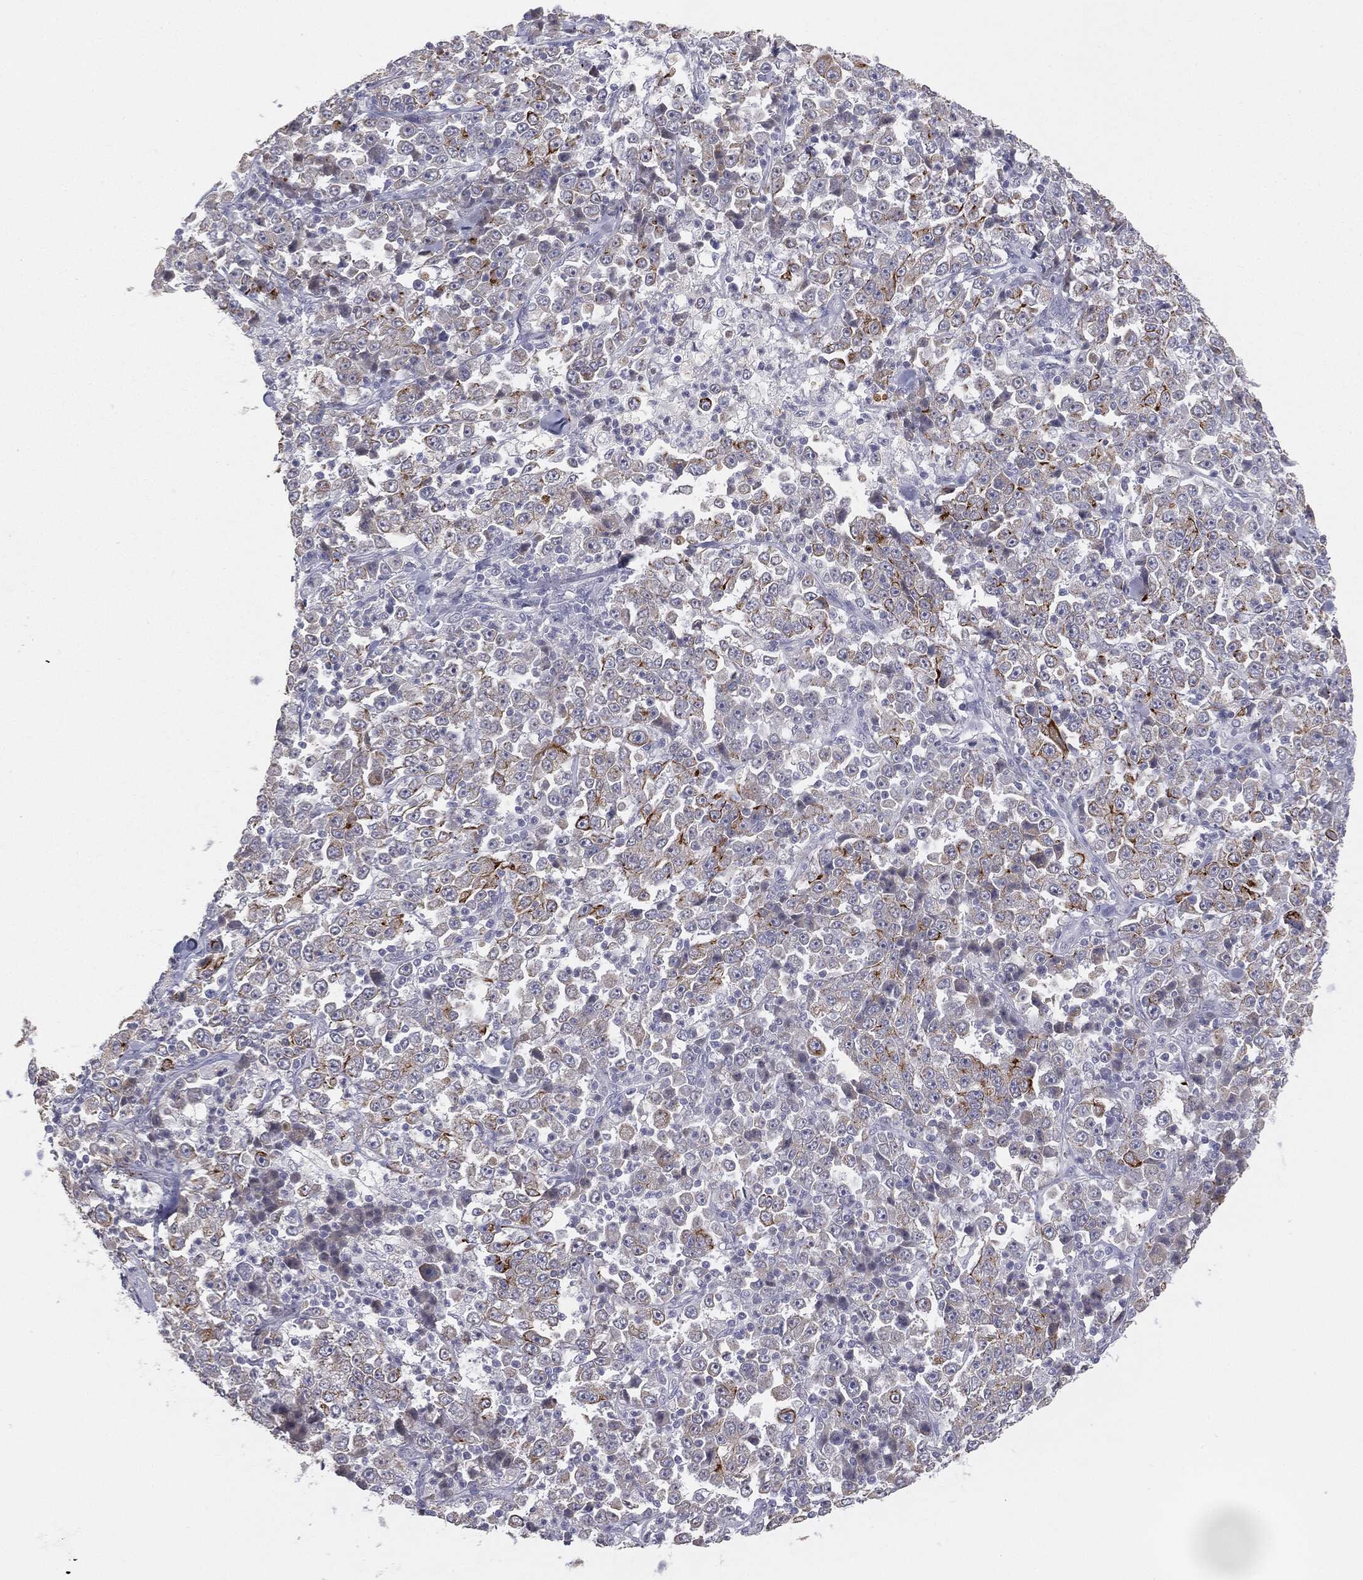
{"staining": {"intensity": "strong", "quantity": "<25%", "location": "cytoplasmic/membranous"}, "tissue": "stomach cancer", "cell_type": "Tumor cells", "image_type": "cancer", "snomed": [{"axis": "morphology", "description": "Normal tissue, NOS"}, {"axis": "morphology", "description": "Adenocarcinoma, NOS"}, {"axis": "topography", "description": "Stomach, upper"}, {"axis": "topography", "description": "Stomach"}], "caption": "Protein staining reveals strong cytoplasmic/membranous expression in approximately <25% of tumor cells in stomach cancer. The protein is stained brown, and the nuclei are stained in blue (DAB (3,3'-diaminobenzidine) IHC with brightfield microscopy, high magnification).", "gene": "MUC1", "patient": {"sex": "male", "age": 59}}